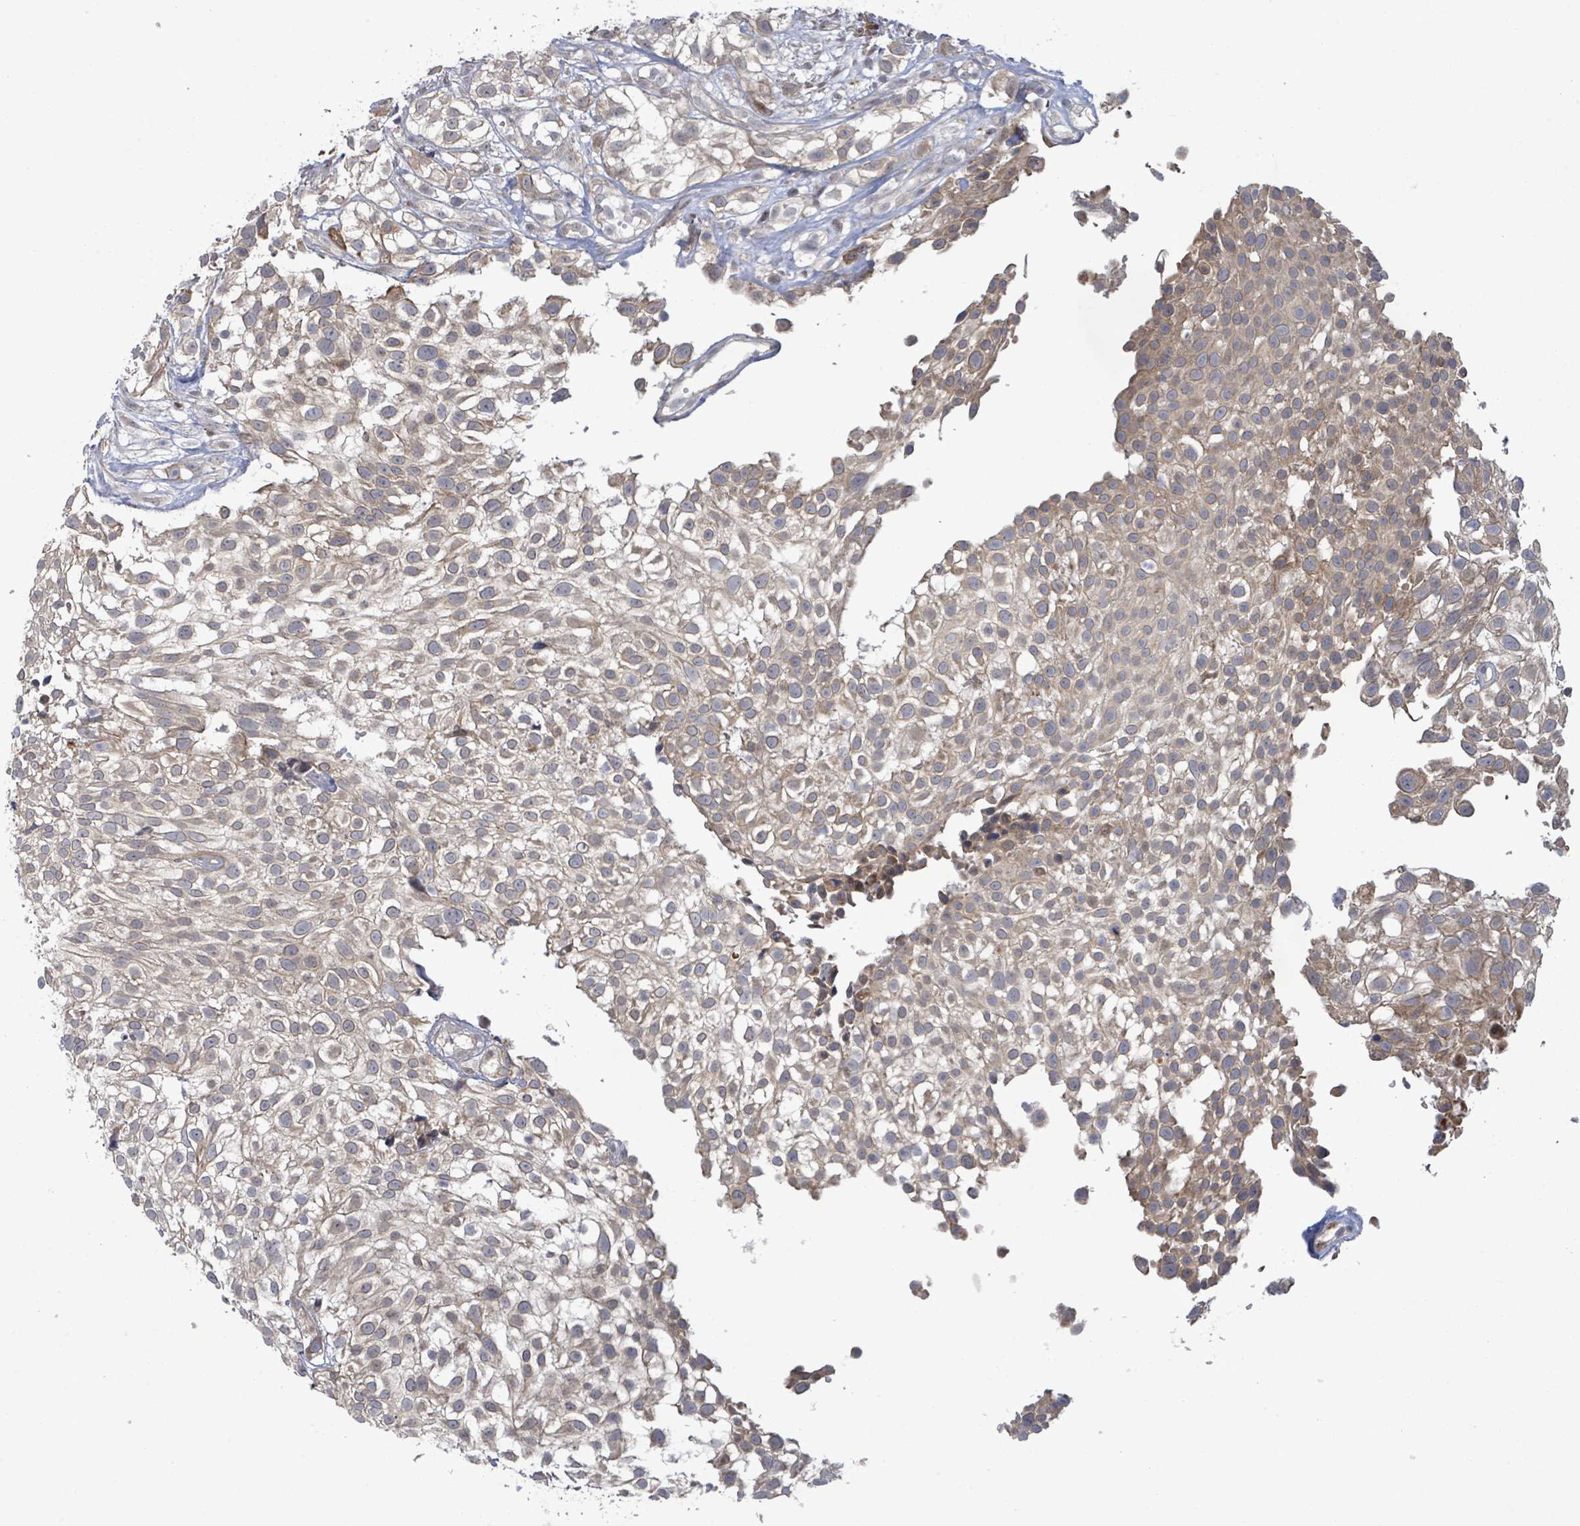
{"staining": {"intensity": "weak", "quantity": ">75%", "location": "cytoplasmic/membranous"}, "tissue": "urothelial cancer", "cell_type": "Tumor cells", "image_type": "cancer", "snomed": [{"axis": "morphology", "description": "Urothelial carcinoma, High grade"}, {"axis": "topography", "description": "Urinary bladder"}], "caption": "Approximately >75% of tumor cells in human urothelial carcinoma (high-grade) demonstrate weak cytoplasmic/membranous protein positivity as visualized by brown immunohistochemical staining.", "gene": "SLIT3", "patient": {"sex": "male", "age": 56}}